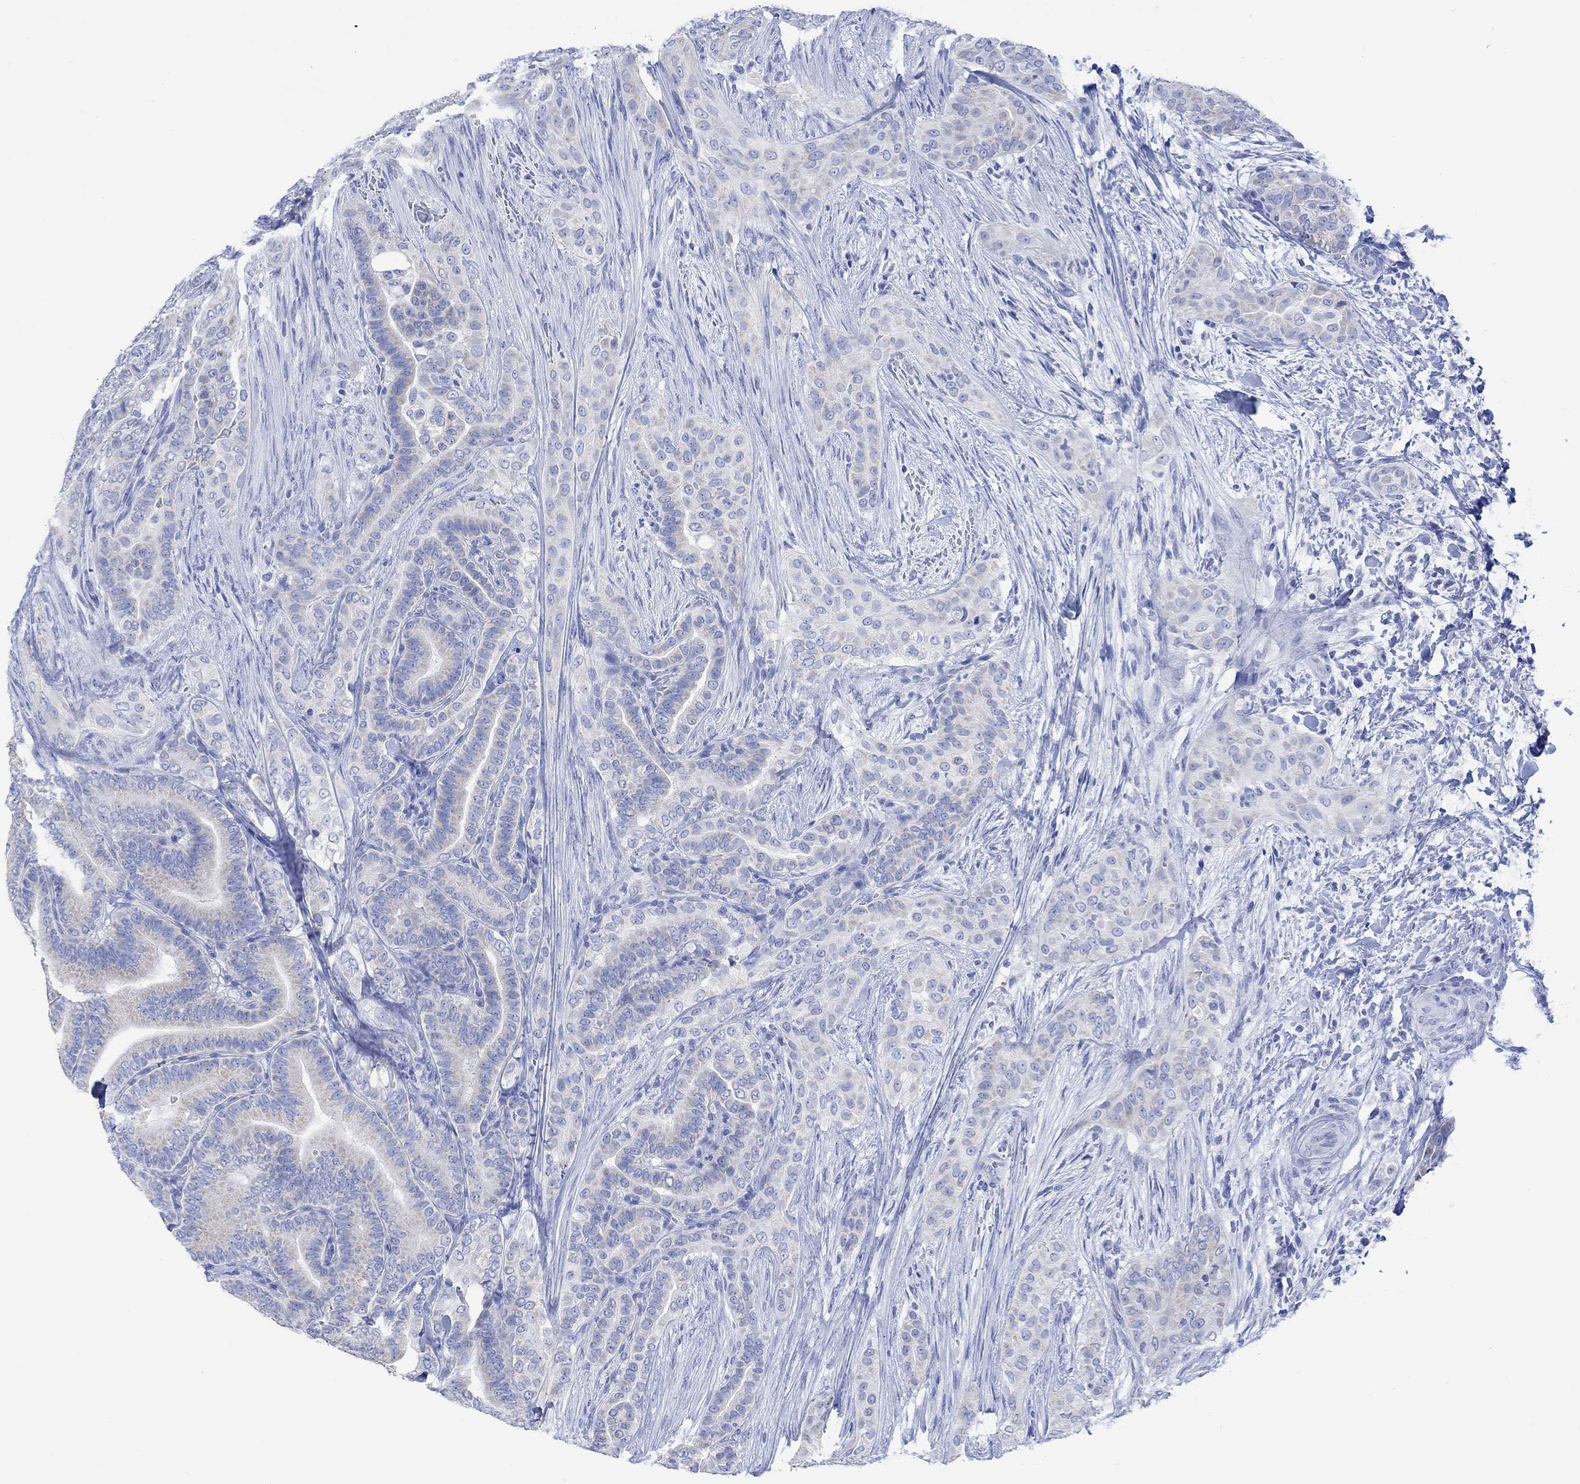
{"staining": {"intensity": "negative", "quantity": "none", "location": "none"}, "tissue": "thyroid cancer", "cell_type": "Tumor cells", "image_type": "cancer", "snomed": [{"axis": "morphology", "description": "Papillary adenocarcinoma, NOS"}, {"axis": "topography", "description": "Thyroid gland"}], "caption": "Immunohistochemistry (IHC) image of neoplastic tissue: thyroid papillary adenocarcinoma stained with DAB (3,3'-diaminobenzidine) displays no significant protein staining in tumor cells.", "gene": "CALCA", "patient": {"sex": "male", "age": 61}}